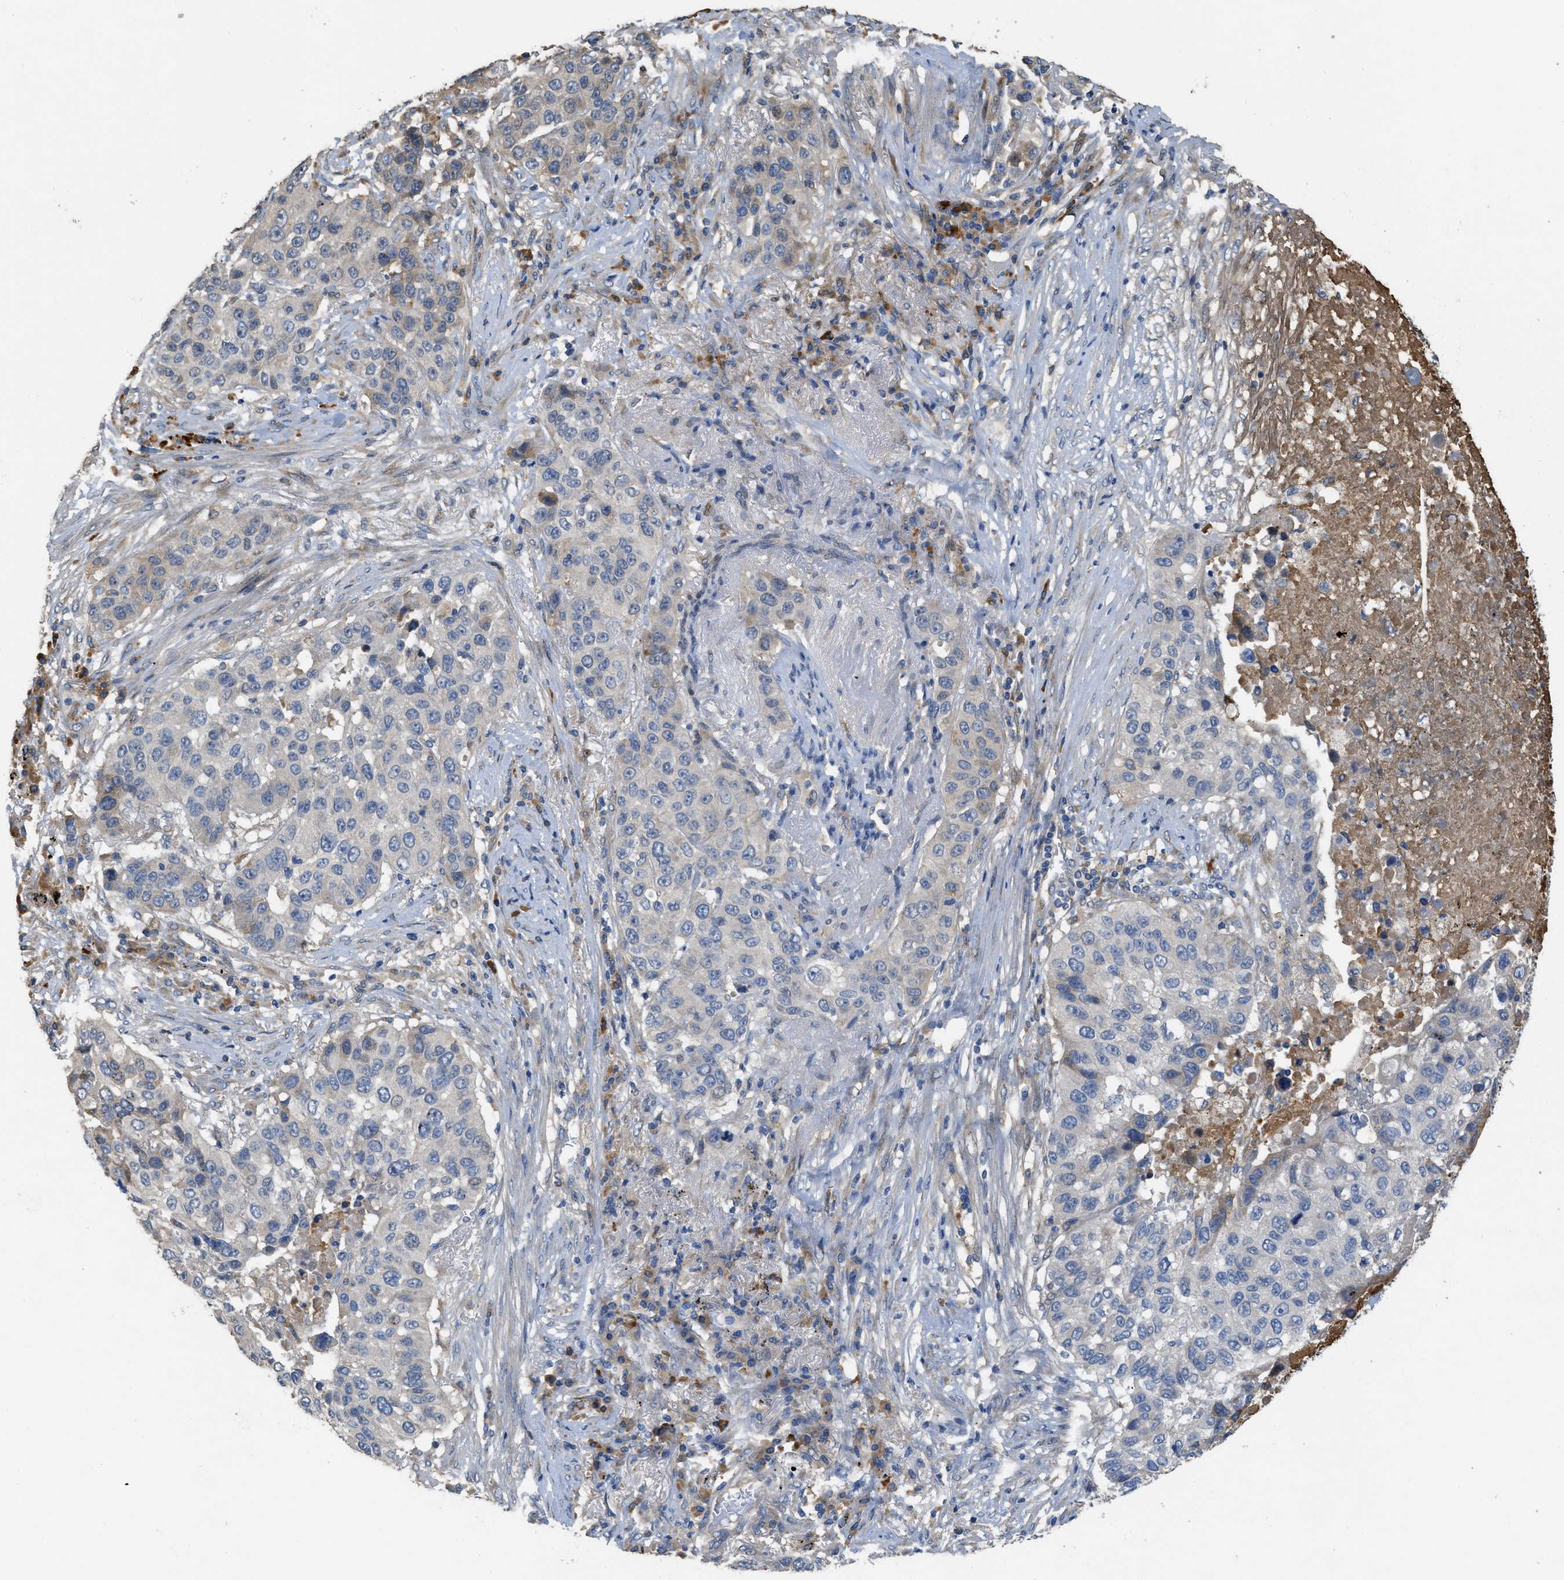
{"staining": {"intensity": "weak", "quantity": "<25%", "location": "cytoplasmic/membranous"}, "tissue": "lung cancer", "cell_type": "Tumor cells", "image_type": "cancer", "snomed": [{"axis": "morphology", "description": "Squamous cell carcinoma, NOS"}, {"axis": "topography", "description": "Lung"}], "caption": "Protein analysis of lung cancer (squamous cell carcinoma) exhibits no significant staining in tumor cells. (Brightfield microscopy of DAB (3,3'-diaminobenzidine) IHC at high magnification).", "gene": "RIPK2", "patient": {"sex": "male", "age": 57}}